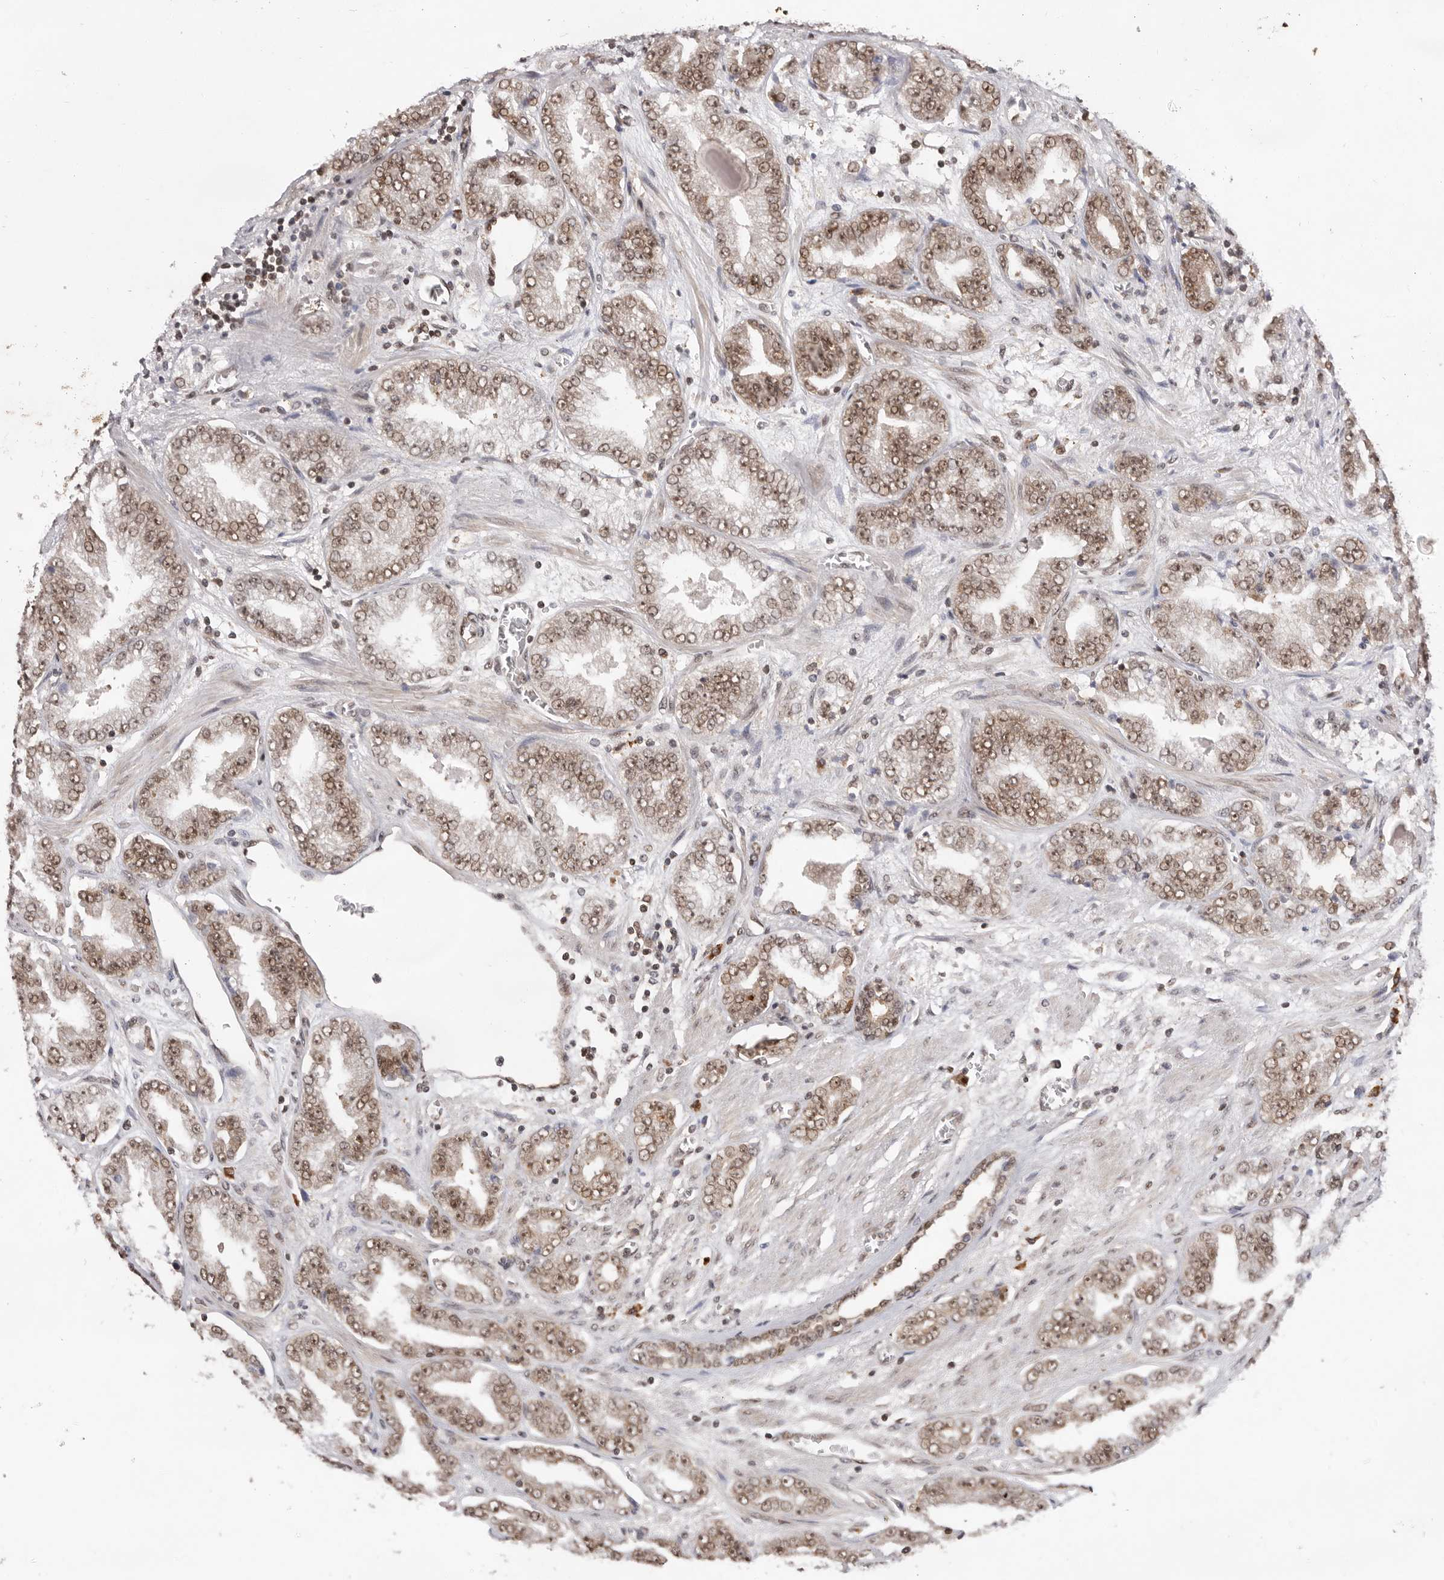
{"staining": {"intensity": "moderate", "quantity": ">75%", "location": "nuclear"}, "tissue": "prostate cancer", "cell_type": "Tumor cells", "image_type": "cancer", "snomed": [{"axis": "morphology", "description": "Adenocarcinoma, High grade"}, {"axis": "topography", "description": "Prostate"}], "caption": "Moderate nuclear protein positivity is present in about >75% of tumor cells in adenocarcinoma (high-grade) (prostate).", "gene": "CHTOP", "patient": {"sex": "male", "age": 71}}